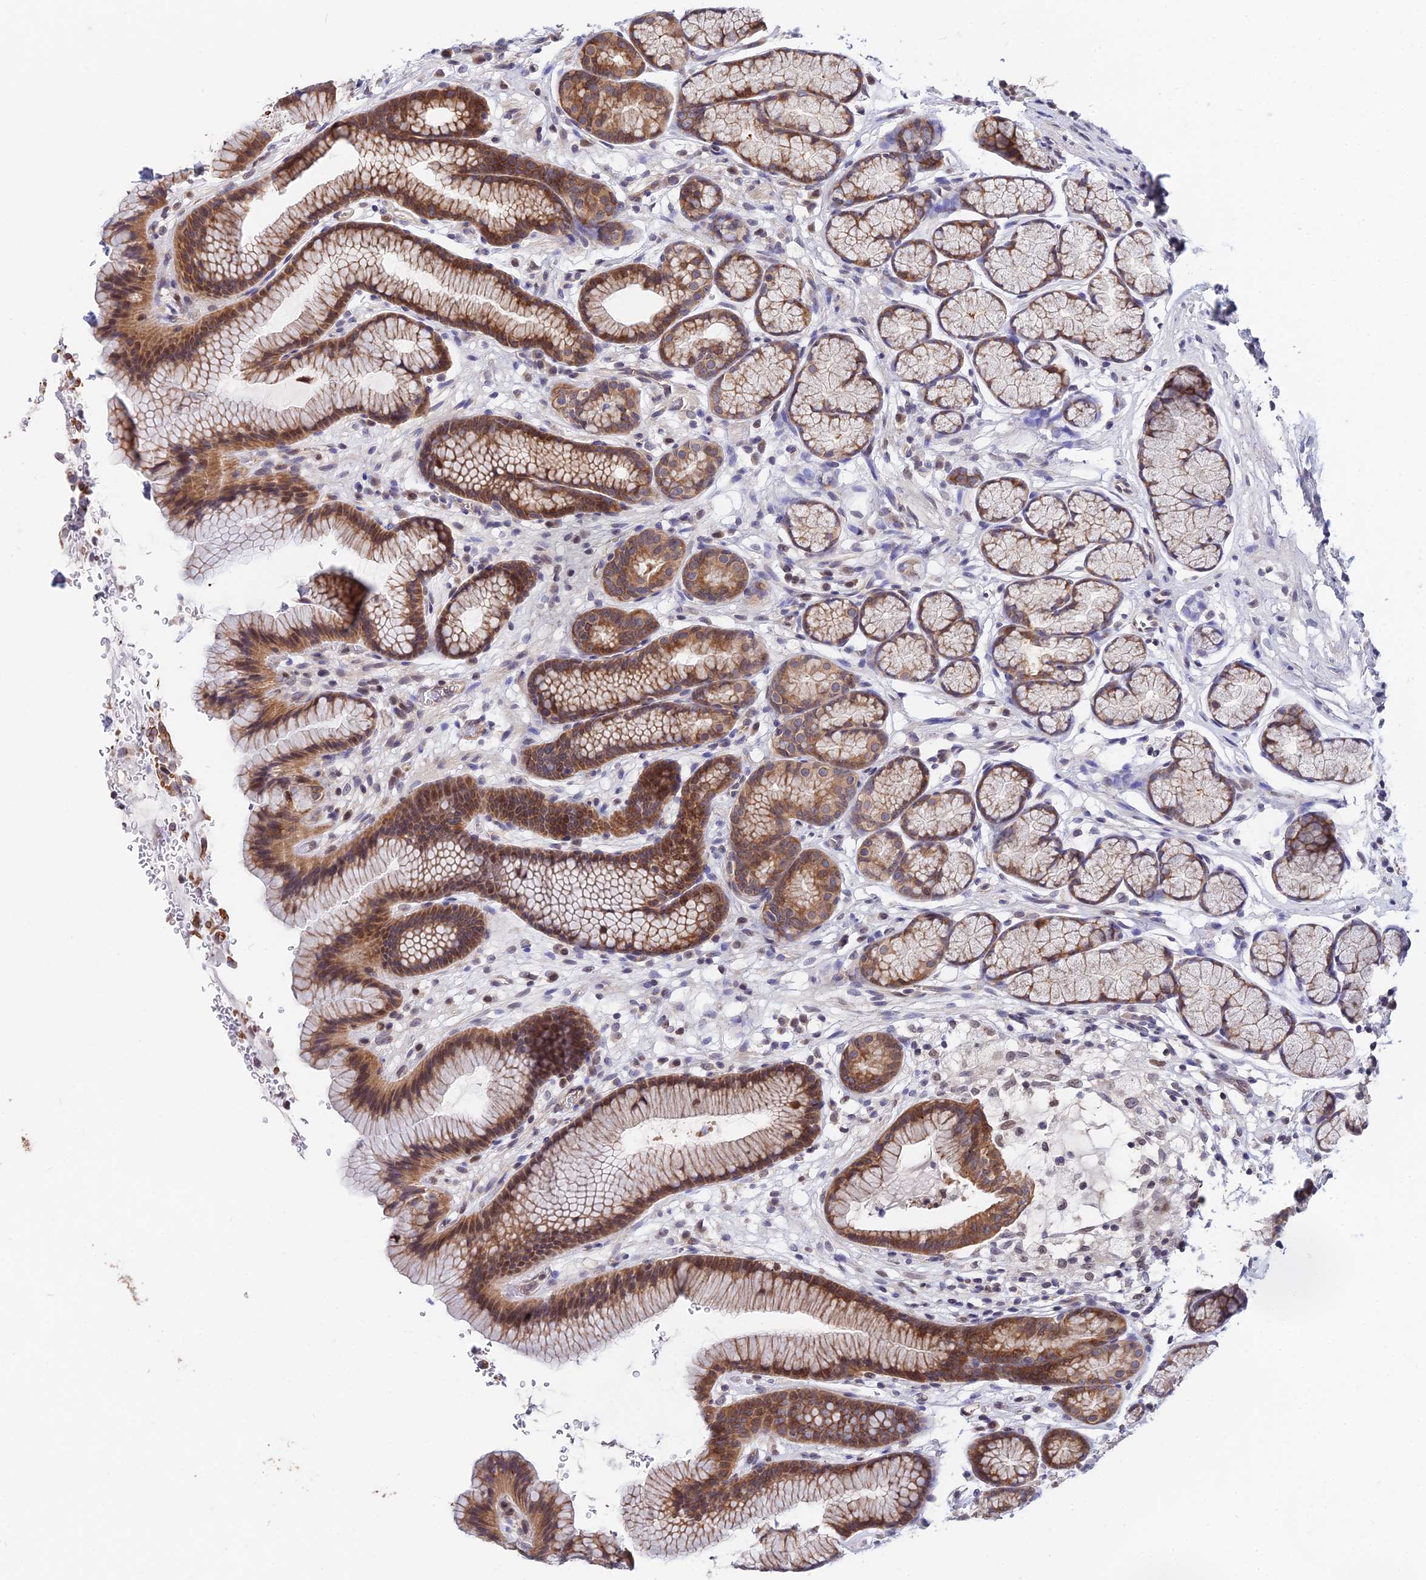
{"staining": {"intensity": "moderate", "quantity": "25%-75%", "location": "cytoplasmic/membranous,nuclear"}, "tissue": "stomach", "cell_type": "Glandular cells", "image_type": "normal", "snomed": [{"axis": "morphology", "description": "Normal tissue, NOS"}, {"axis": "topography", "description": "Stomach"}], "caption": "Stomach stained with IHC reveals moderate cytoplasmic/membranous,nuclear expression in approximately 25%-75% of glandular cells.", "gene": "INPP4A", "patient": {"sex": "male", "age": 42}}